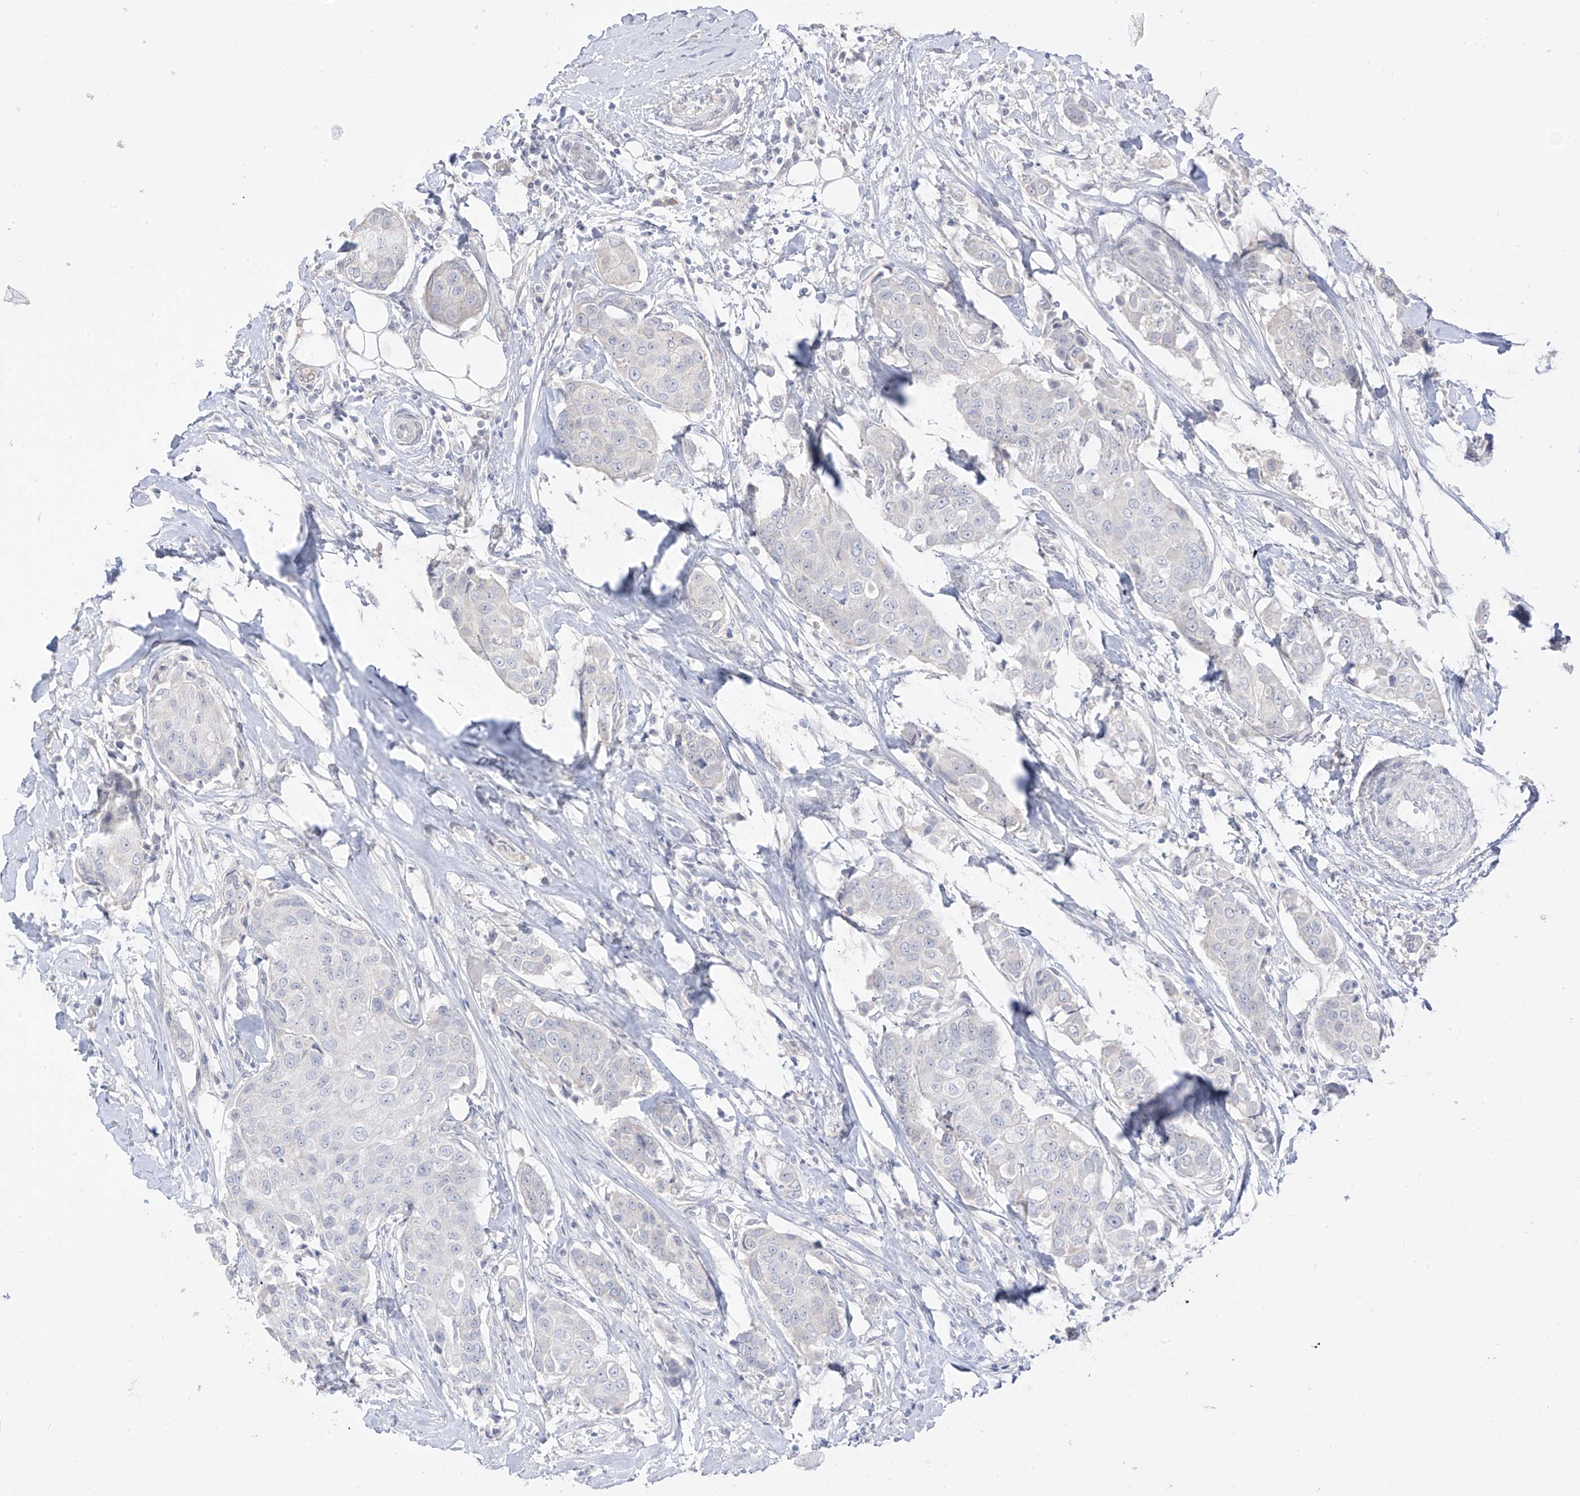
{"staining": {"intensity": "negative", "quantity": "none", "location": "none"}, "tissue": "breast cancer", "cell_type": "Tumor cells", "image_type": "cancer", "snomed": [{"axis": "morphology", "description": "Duct carcinoma"}, {"axis": "topography", "description": "Breast"}], "caption": "Tumor cells are negative for protein expression in human breast cancer (infiltrating ductal carcinoma).", "gene": "DCDC2", "patient": {"sex": "female", "age": 80}}